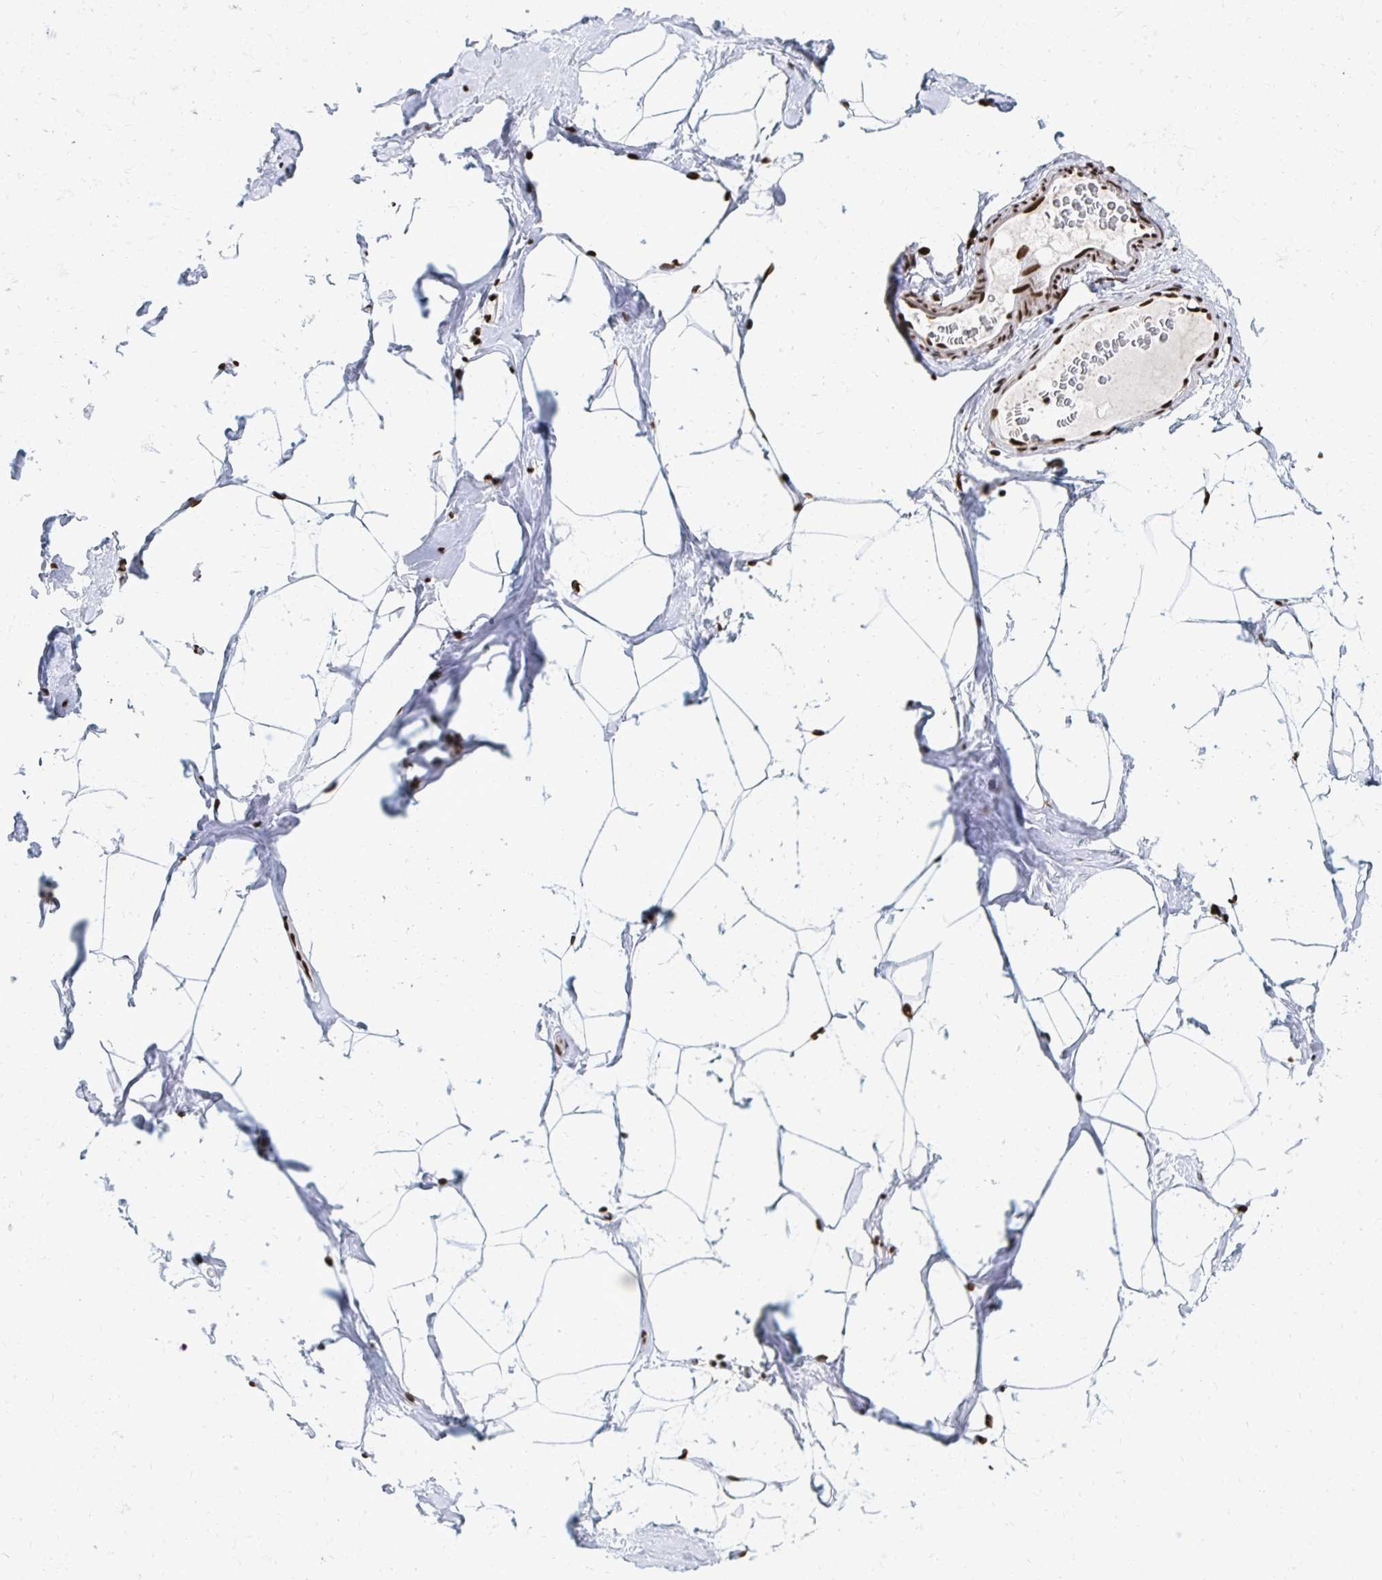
{"staining": {"intensity": "moderate", "quantity": "<25%", "location": "nuclear"}, "tissue": "breast", "cell_type": "Adipocytes", "image_type": "normal", "snomed": [{"axis": "morphology", "description": "Normal tissue, NOS"}, {"axis": "topography", "description": "Breast"}], "caption": "Immunohistochemistry image of unremarkable human breast stained for a protein (brown), which demonstrates low levels of moderate nuclear staining in approximately <25% of adipocytes.", "gene": "RBBP4", "patient": {"sex": "female", "age": 32}}